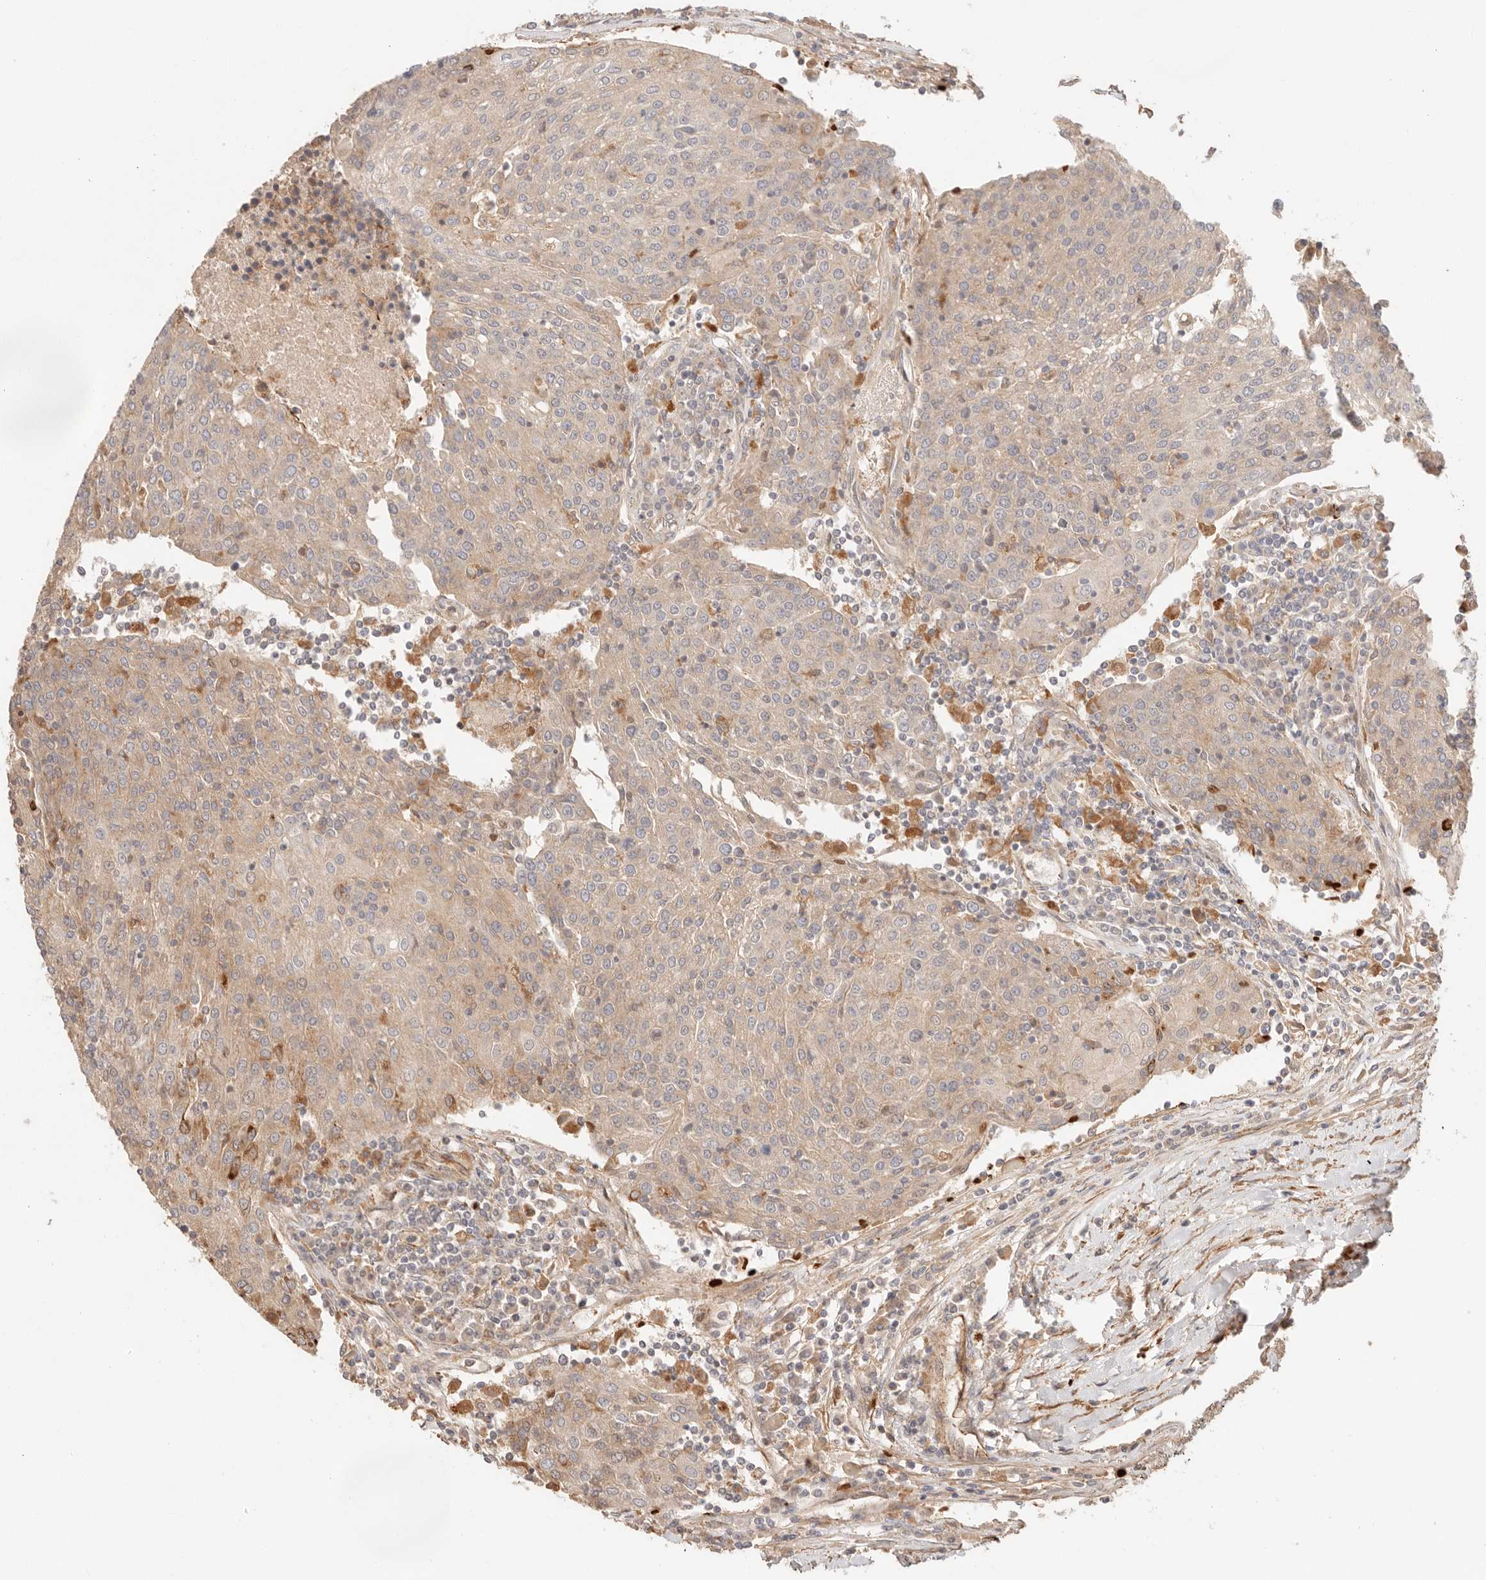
{"staining": {"intensity": "weak", "quantity": "25%-75%", "location": "cytoplasmic/membranous"}, "tissue": "urothelial cancer", "cell_type": "Tumor cells", "image_type": "cancer", "snomed": [{"axis": "morphology", "description": "Urothelial carcinoma, High grade"}, {"axis": "topography", "description": "Urinary bladder"}], "caption": "Approximately 25%-75% of tumor cells in human urothelial cancer exhibit weak cytoplasmic/membranous protein expression as visualized by brown immunohistochemical staining.", "gene": "IL1R2", "patient": {"sex": "female", "age": 85}}